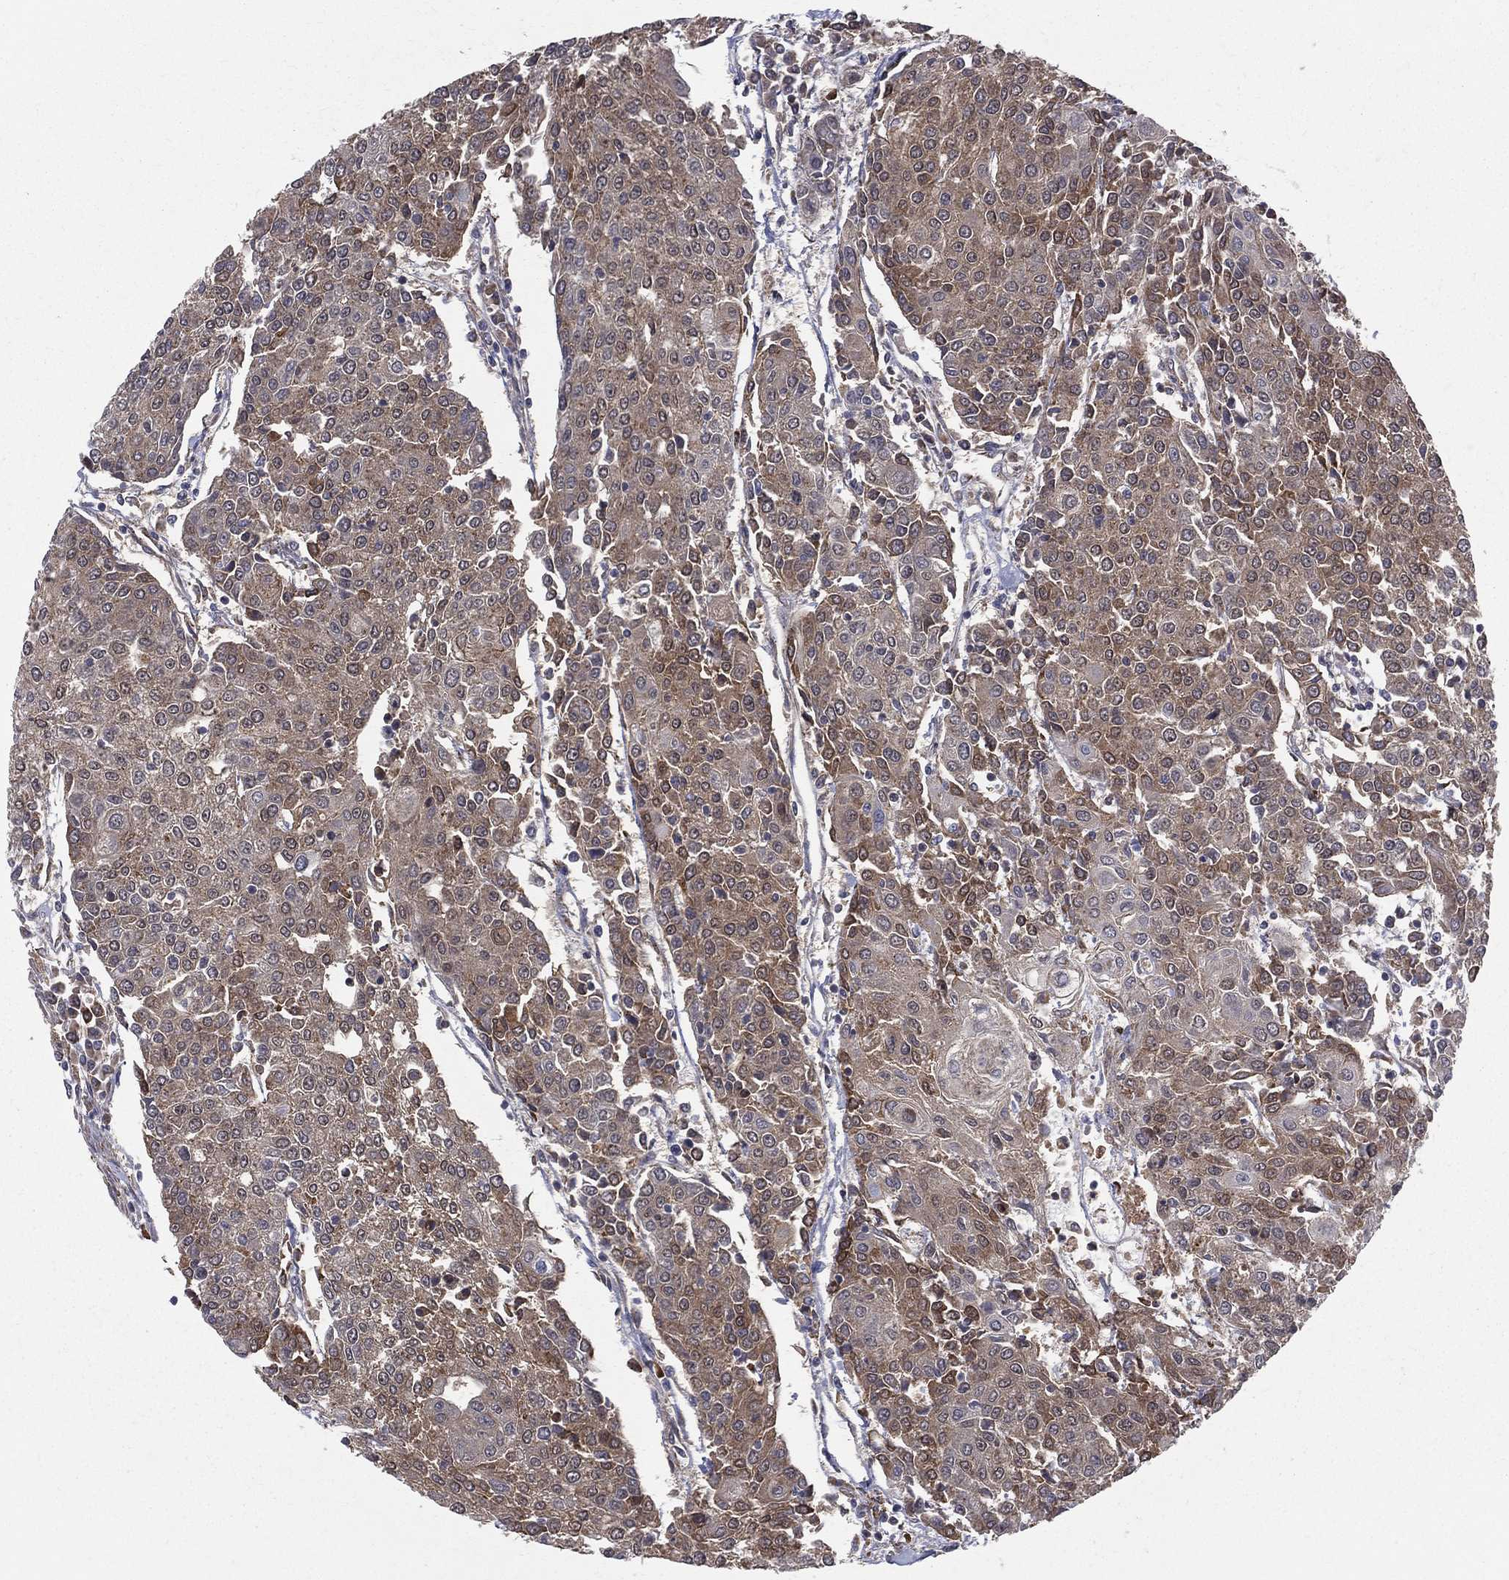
{"staining": {"intensity": "moderate", "quantity": ">75%", "location": "cytoplasmic/membranous"}, "tissue": "urothelial cancer", "cell_type": "Tumor cells", "image_type": "cancer", "snomed": [{"axis": "morphology", "description": "Urothelial carcinoma, High grade"}, {"axis": "topography", "description": "Urinary bladder"}], "caption": "High-grade urothelial carcinoma stained with a protein marker reveals moderate staining in tumor cells.", "gene": "MIX23", "patient": {"sex": "female", "age": 85}}